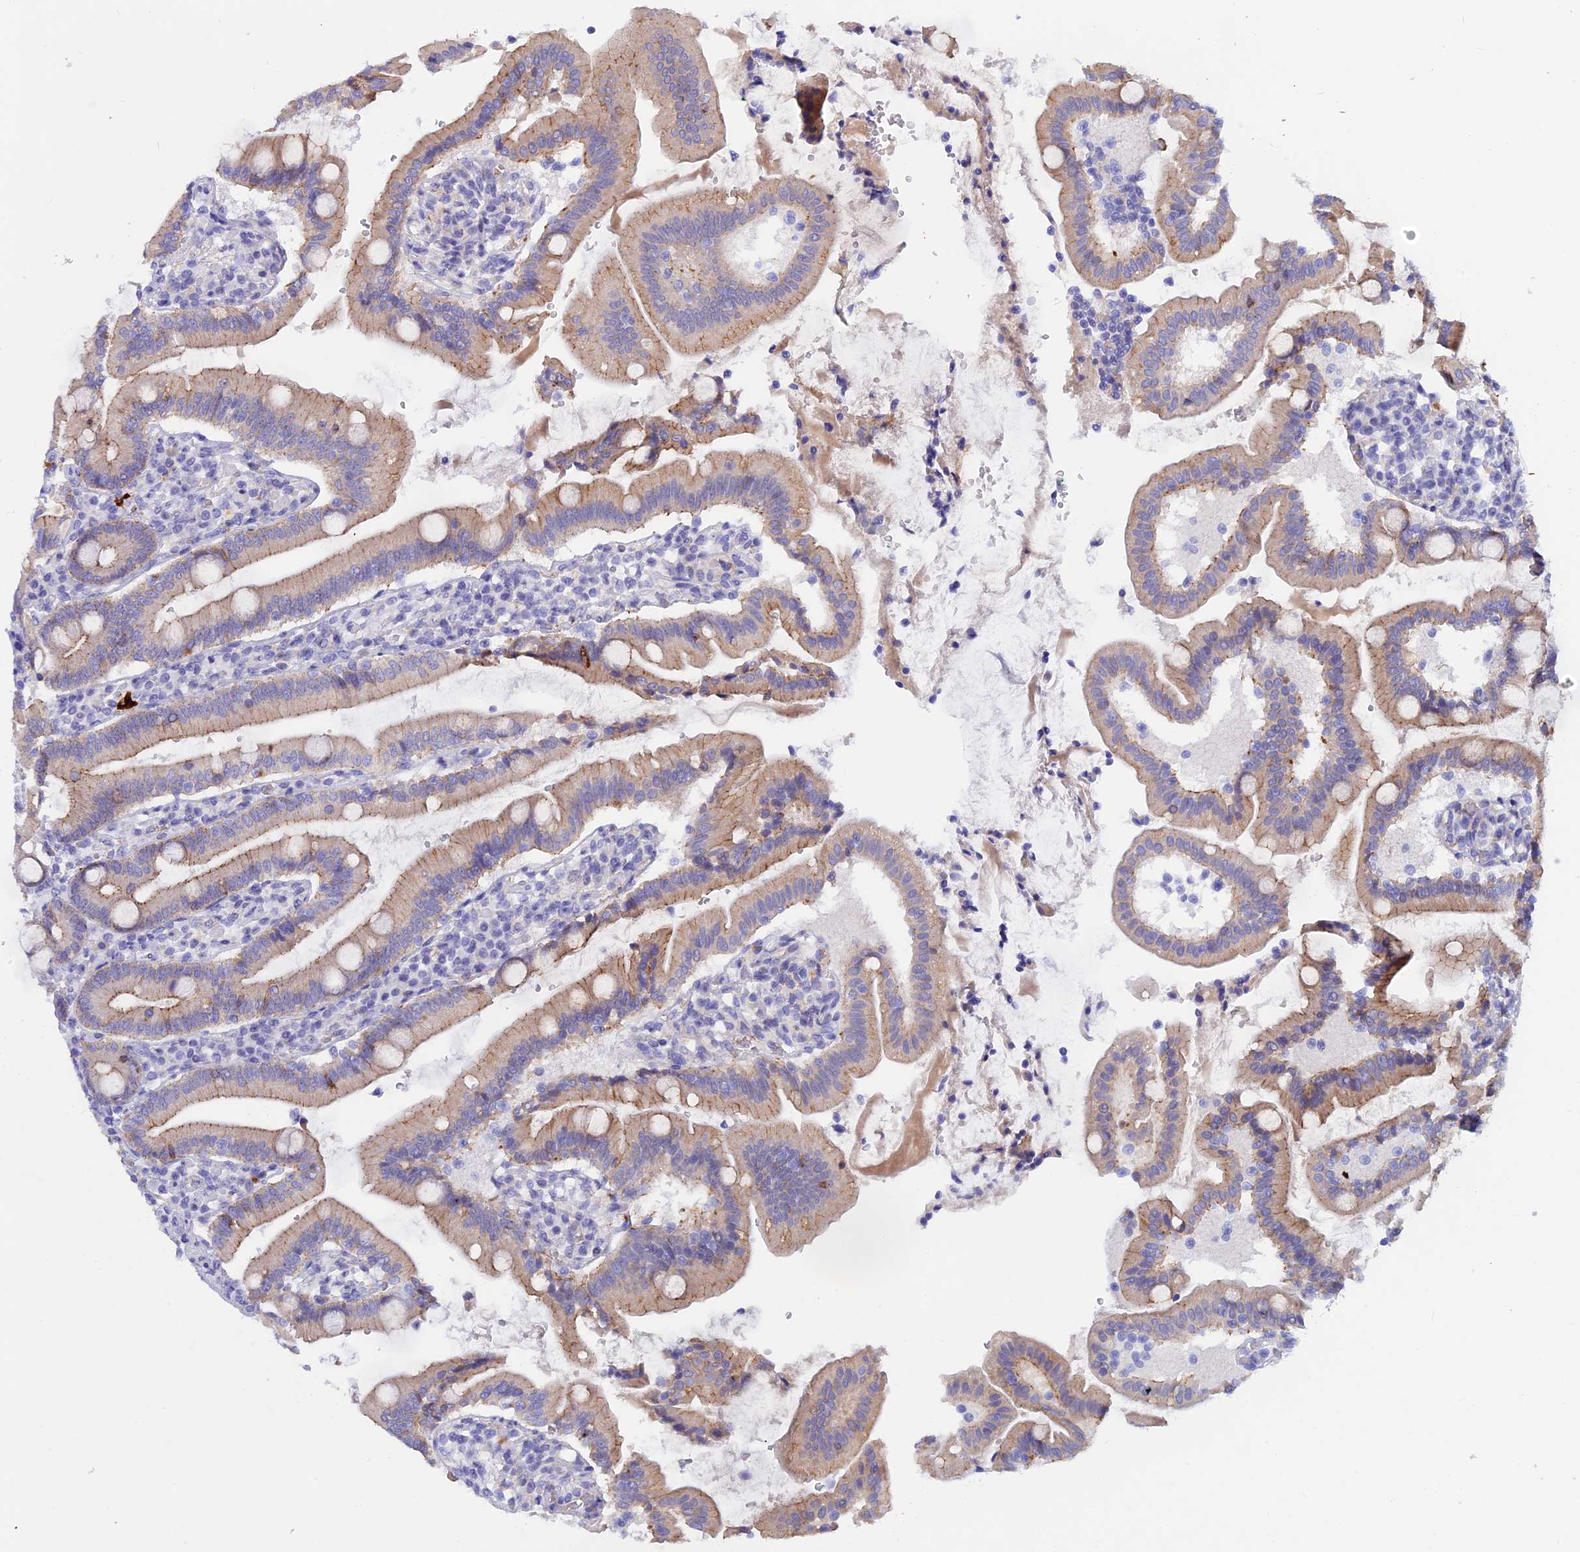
{"staining": {"intensity": "moderate", "quantity": ">75%", "location": "cytoplasmic/membranous"}, "tissue": "duodenum", "cell_type": "Glandular cells", "image_type": "normal", "snomed": [{"axis": "morphology", "description": "Normal tissue, NOS"}, {"axis": "topography", "description": "Duodenum"}], "caption": "Glandular cells reveal medium levels of moderate cytoplasmic/membranous expression in approximately >75% of cells in normal duodenum.", "gene": "GK5", "patient": {"sex": "female", "age": 67}}